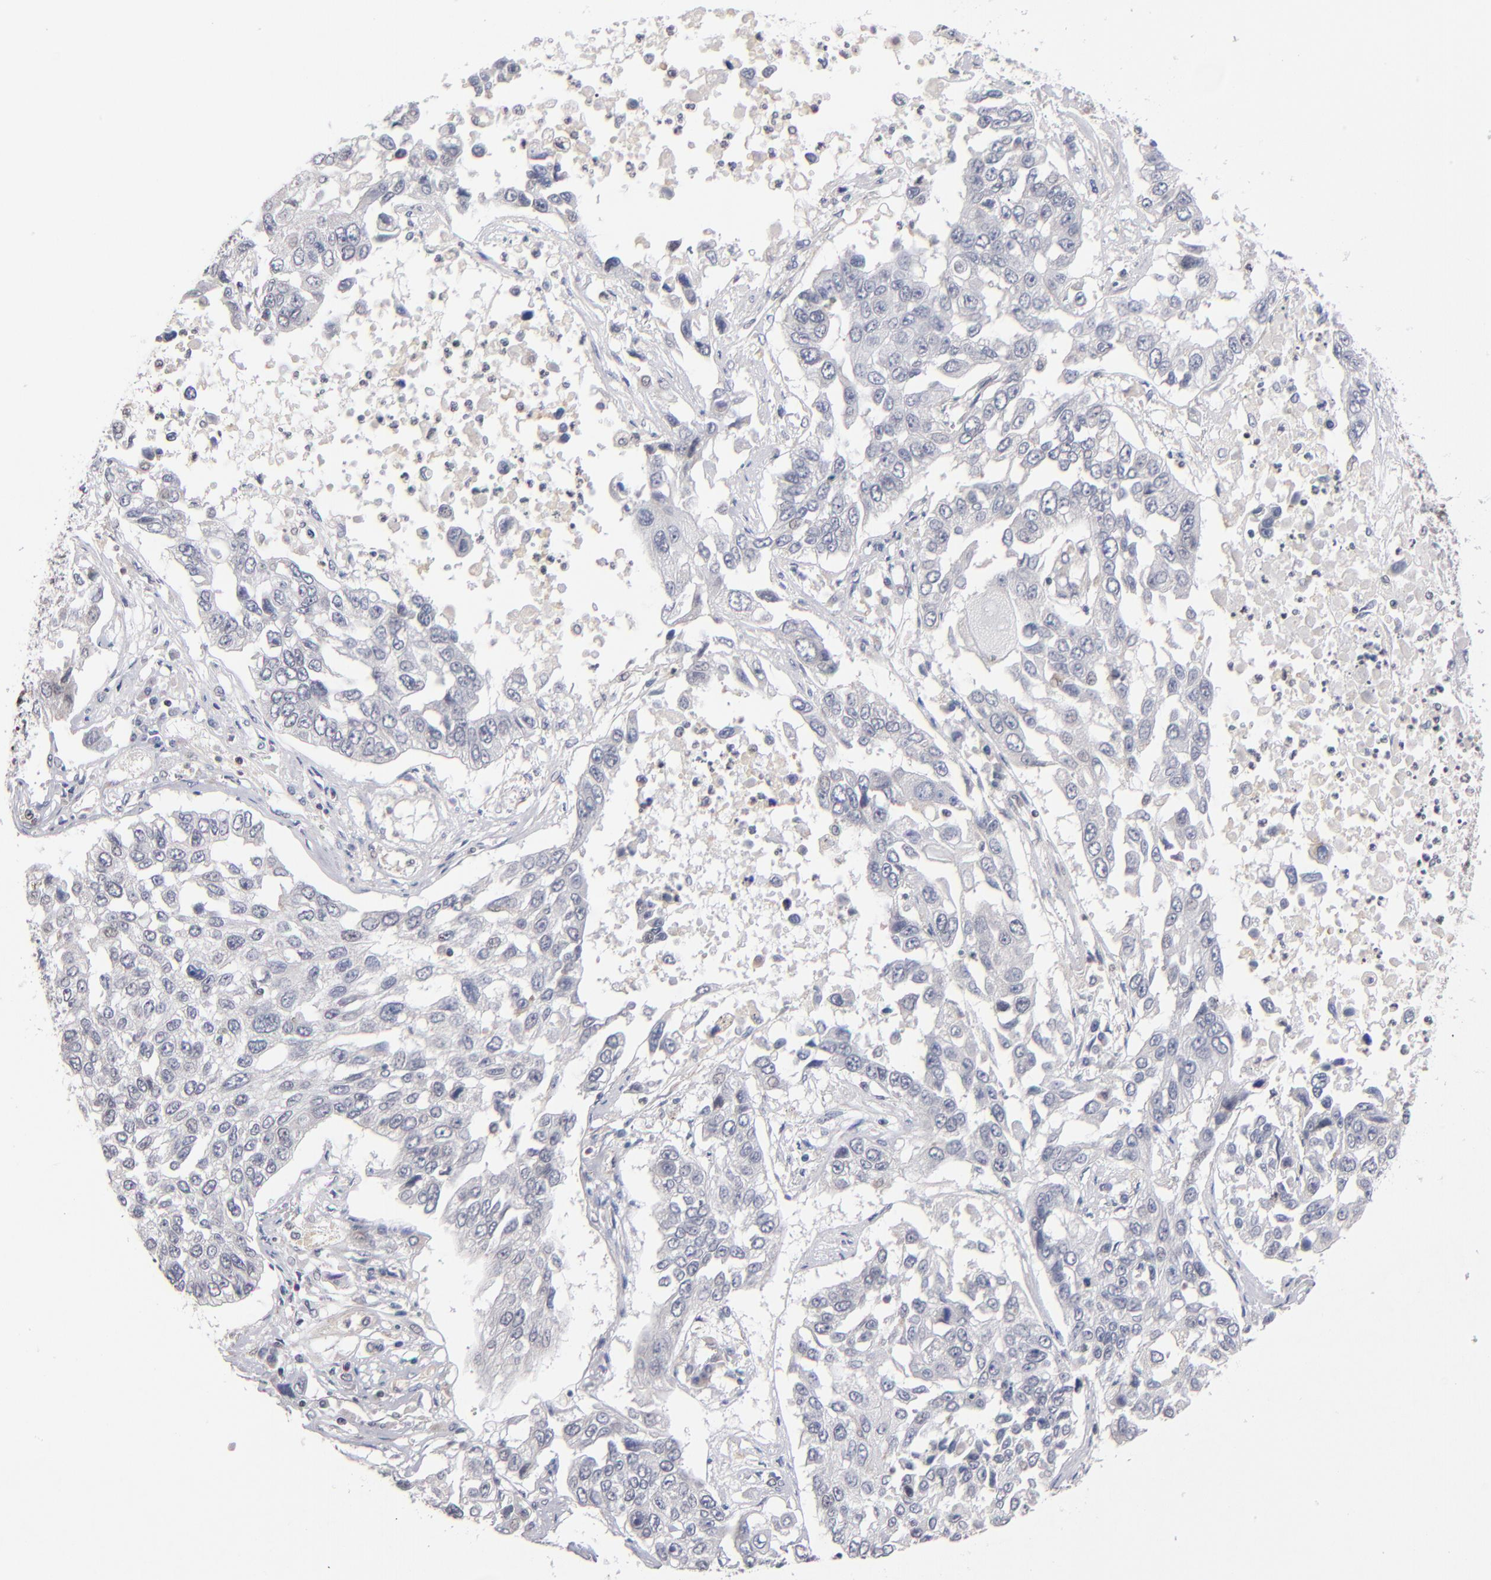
{"staining": {"intensity": "negative", "quantity": "none", "location": "none"}, "tissue": "lung cancer", "cell_type": "Tumor cells", "image_type": "cancer", "snomed": [{"axis": "morphology", "description": "Squamous cell carcinoma, NOS"}, {"axis": "topography", "description": "Lung"}], "caption": "This is a histopathology image of immunohistochemistry (IHC) staining of lung cancer (squamous cell carcinoma), which shows no expression in tumor cells.", "gene": "ODF2", "patient": {"sex": "male", "age": 71}}